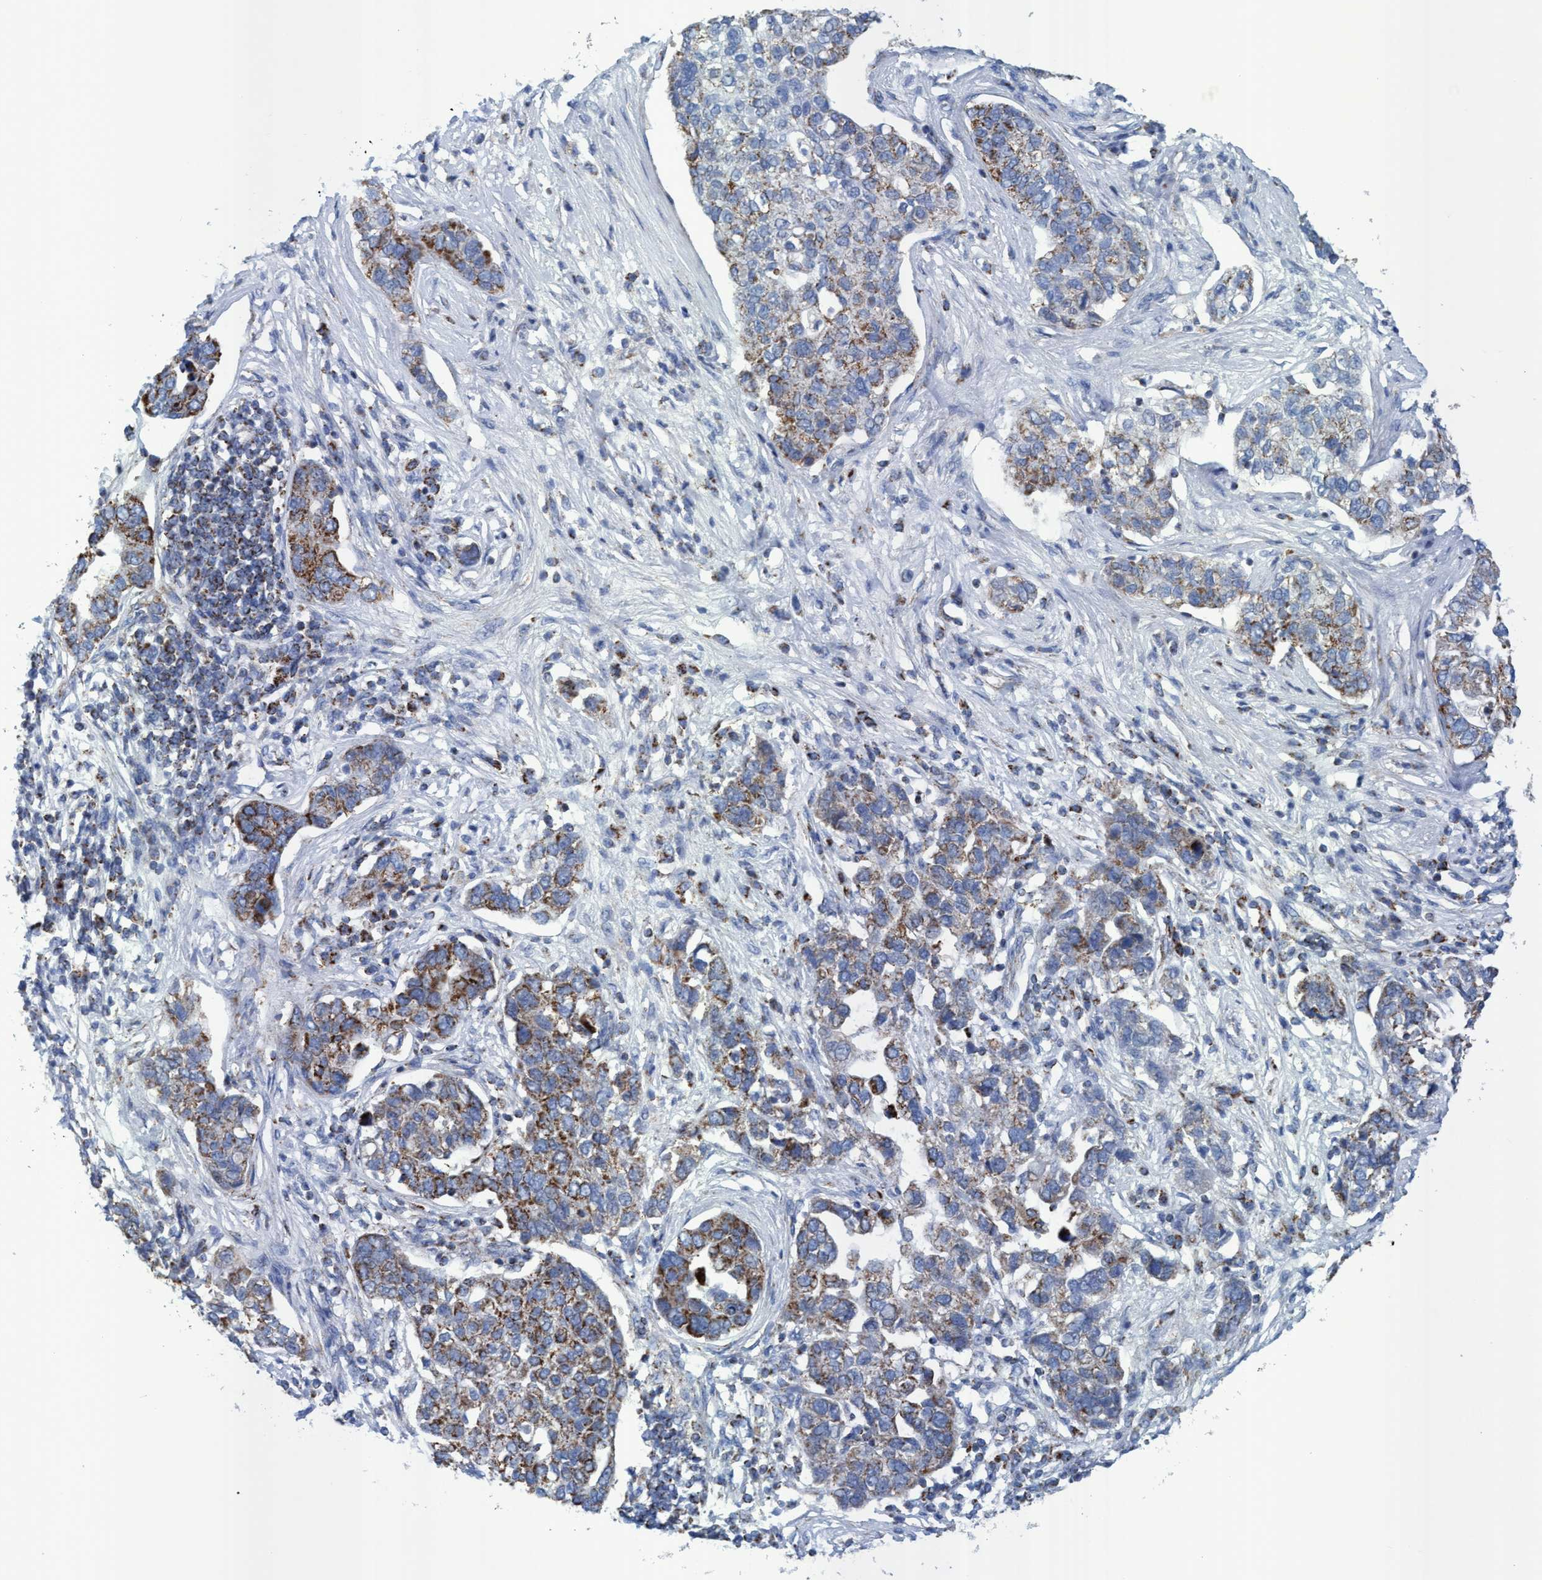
{"staining": {"intensity": "strong", "quantity": "25%-75%", "location": "cytoplasmic/membranous"}, "tissue": "pancreatic cancer", "cell_type": "Tumor cells", "image_type": "cancer", "snomed": [{"axis": "morphology", "description": "Adenocarcinoma, NOS"}, {"axis": "topography", "description": "Pancreas"}], "caption": "This histopathology image shows immunohistochemistry staining of pancreatic cancer (adenocarcinoma), with high strong cytoplasmic/membranous expression in approximately 25%-75% of tumor cells.", "gene": "GGA3", "patient": {"sex": "female", "age": 61}}